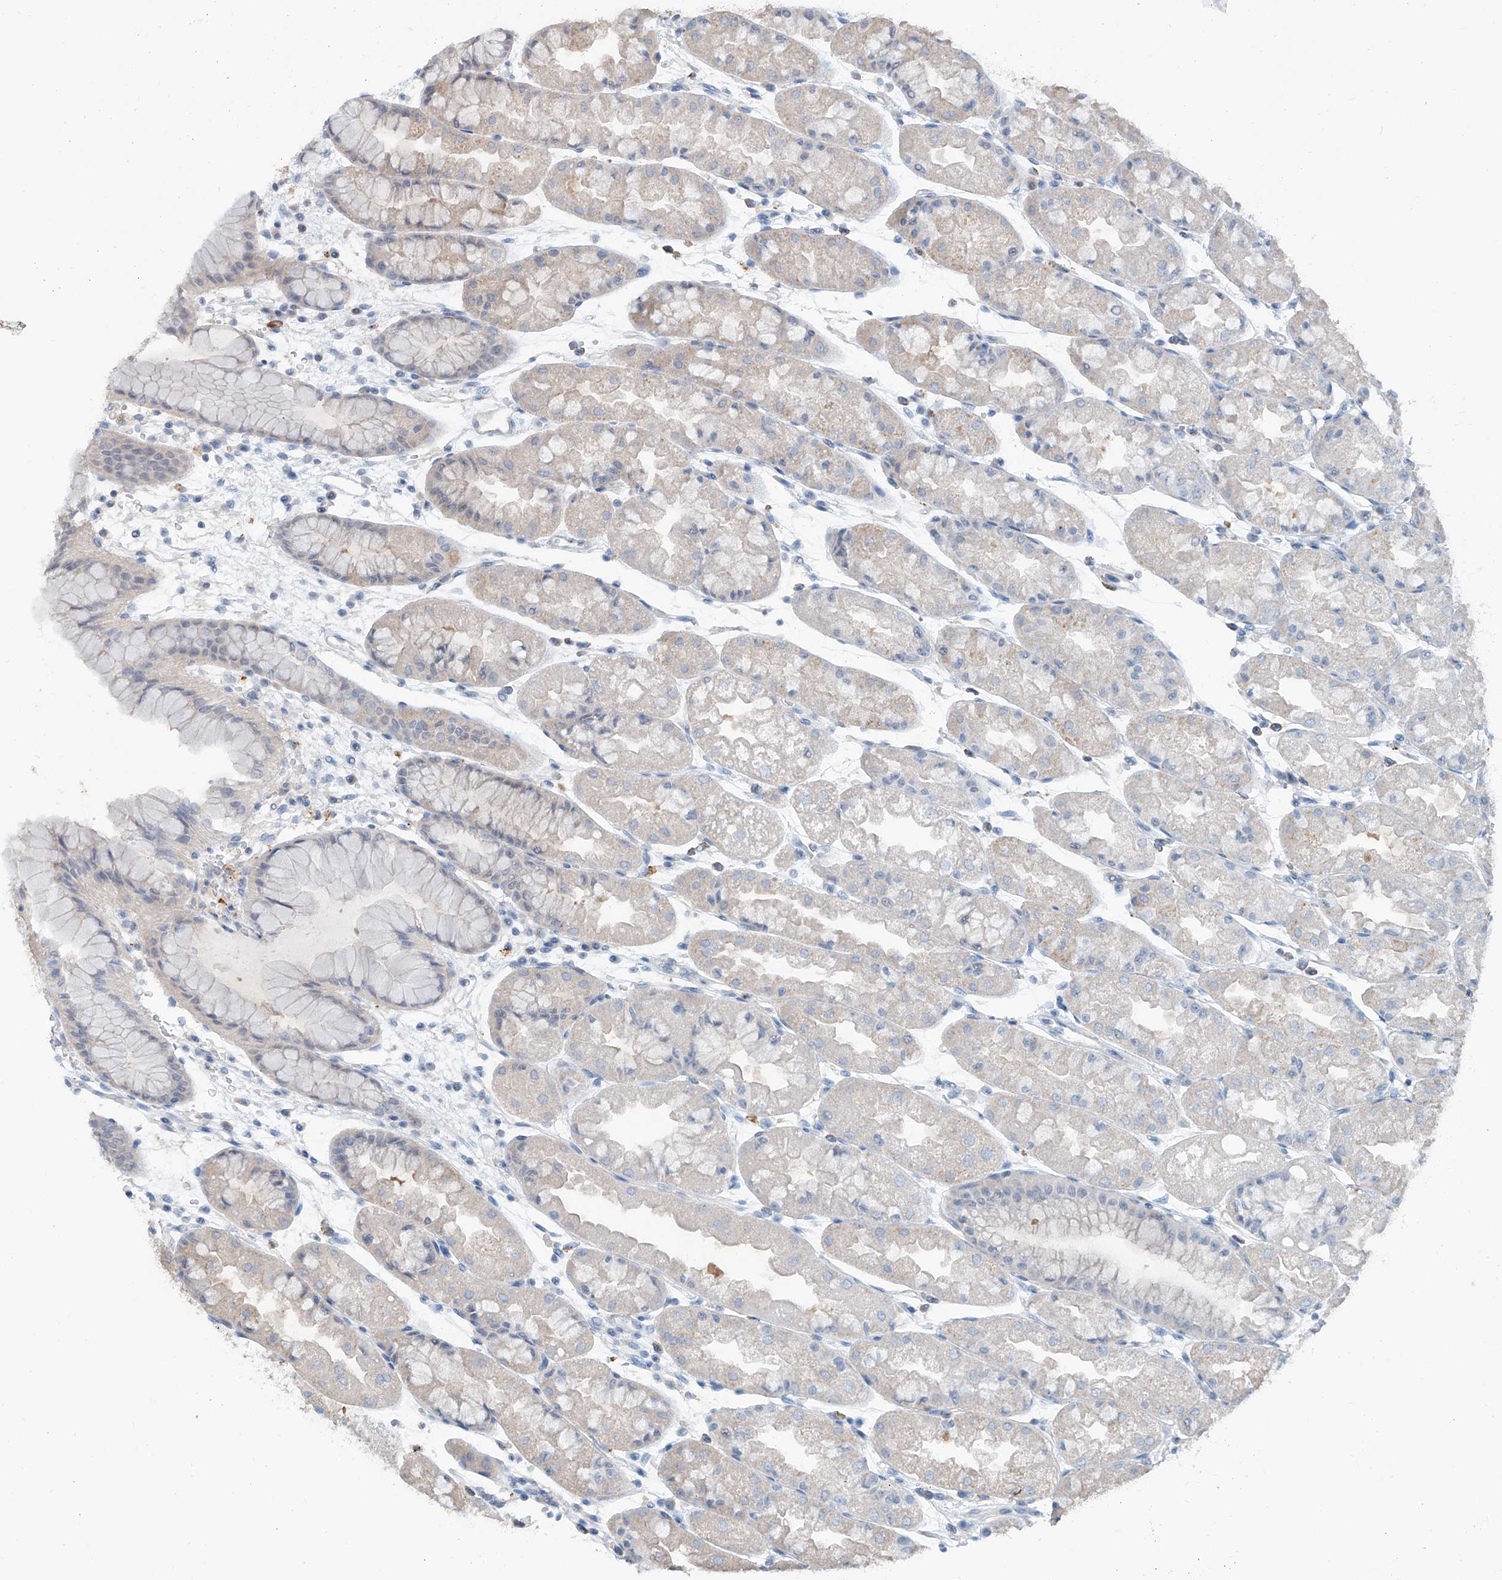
{"staining": {"intensity": "weak", "quantity": "<25%", "location": "cytoplasmic/membranous"}, "tissue": "stomach", "cell_type": "Glandular cells", "image_type": "normal", "snomed": [{"axis": "morphology", "description": "Normal tissue, NOS"}, {"axis": "topography", "description": "Stomach, upper"}], "caption": "Photomicrograph shows no protein staining in glandular cells of benign stomach.", "gene": "ANKRD34A", "patient": {"sex": "male", "age": 47}}